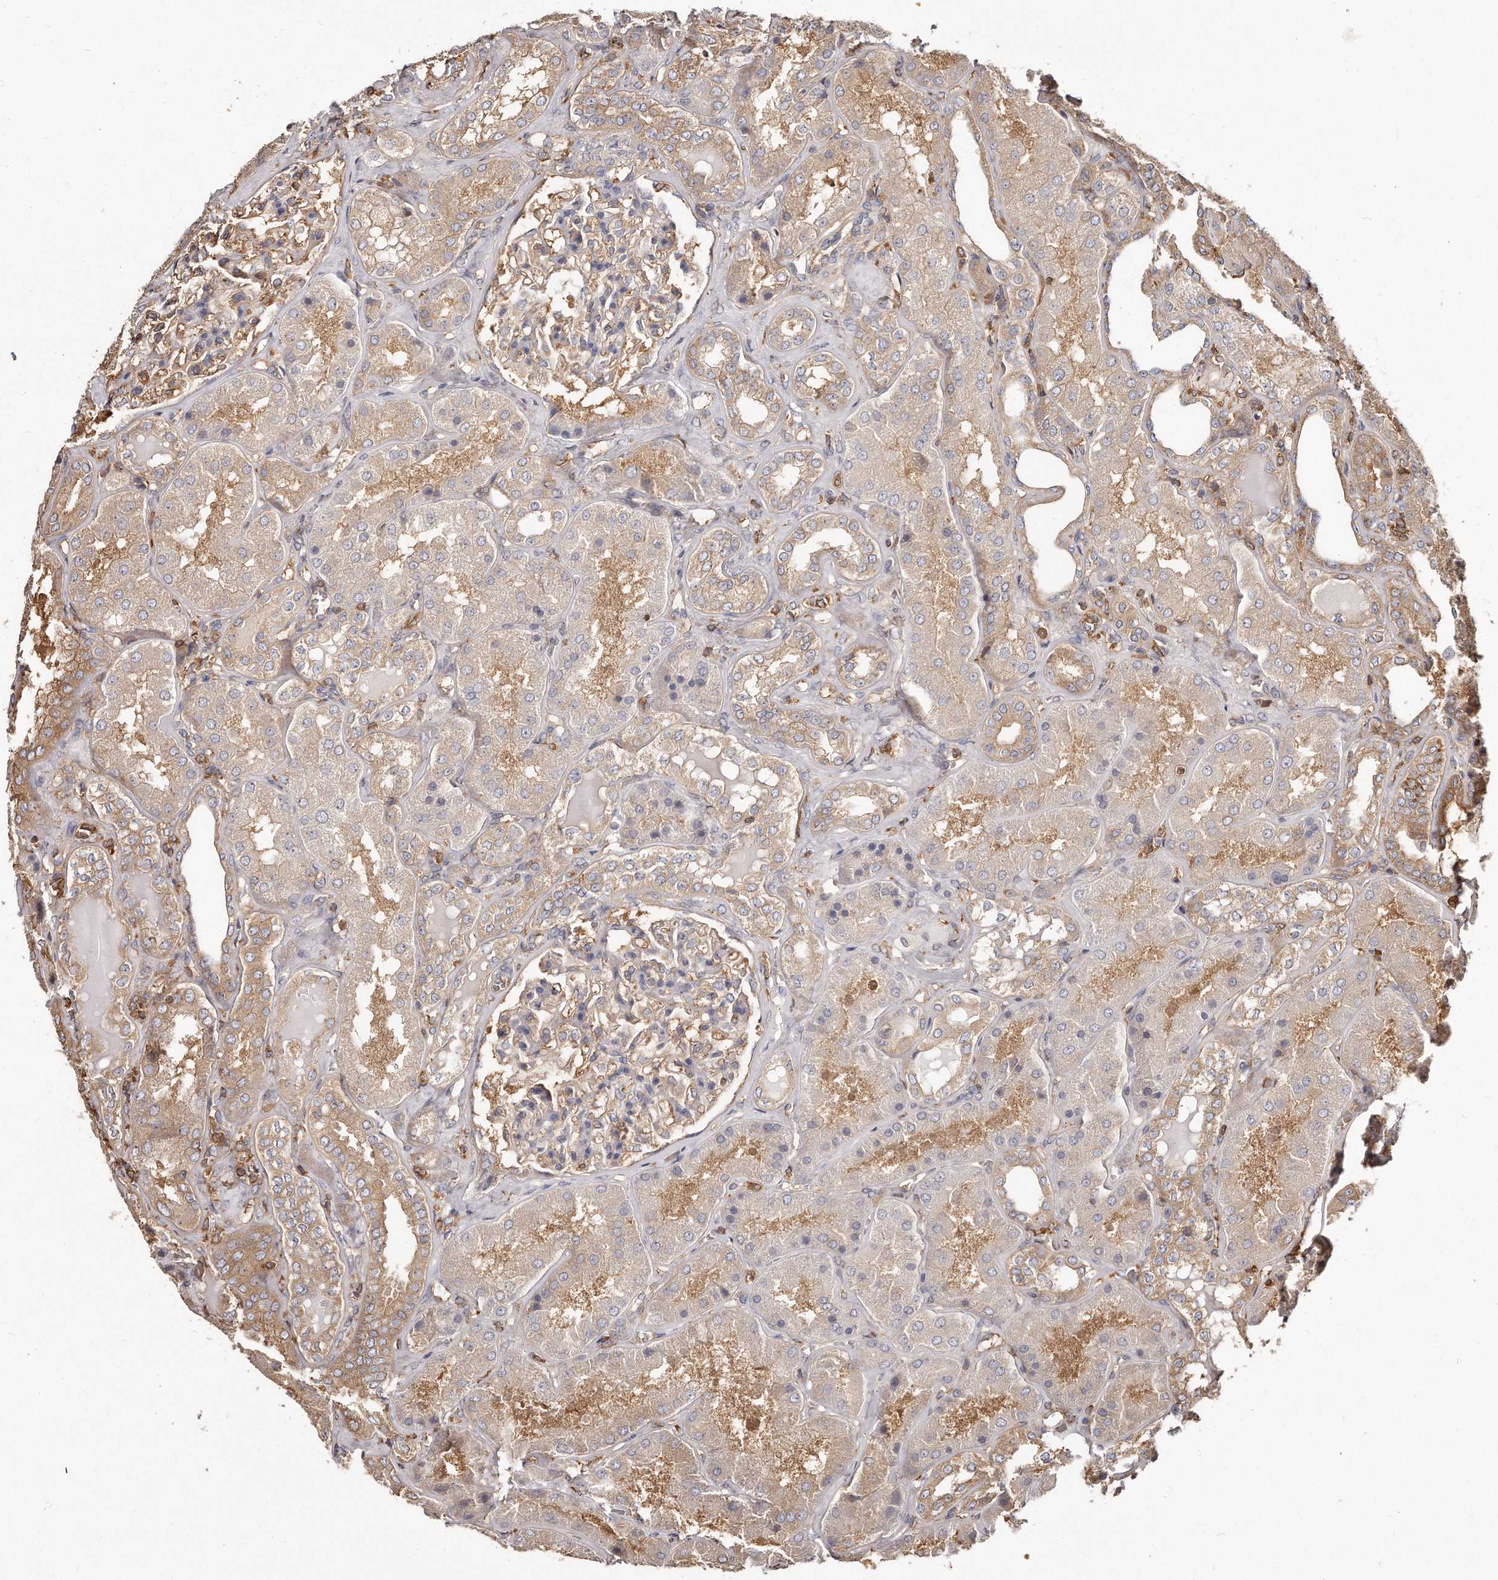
{"staining": {"intensity": "negative", "quantity": "none", "location": "none"}, "tissue": "kidney", "cell_type": "Cells in glomeruli", "image_type": "normal", "snomed": [{"axis": "morphology", "description": "Normal tissue, NOS"}, {"axis": "topography", "description": "Kidney"}], "caption": "This is a micrograph of IHC staining of normal kidney, which shows no positivity in cells in glomeruli.", "gene": "CAP1", "patient": {"sex": "female", "age": 56}}